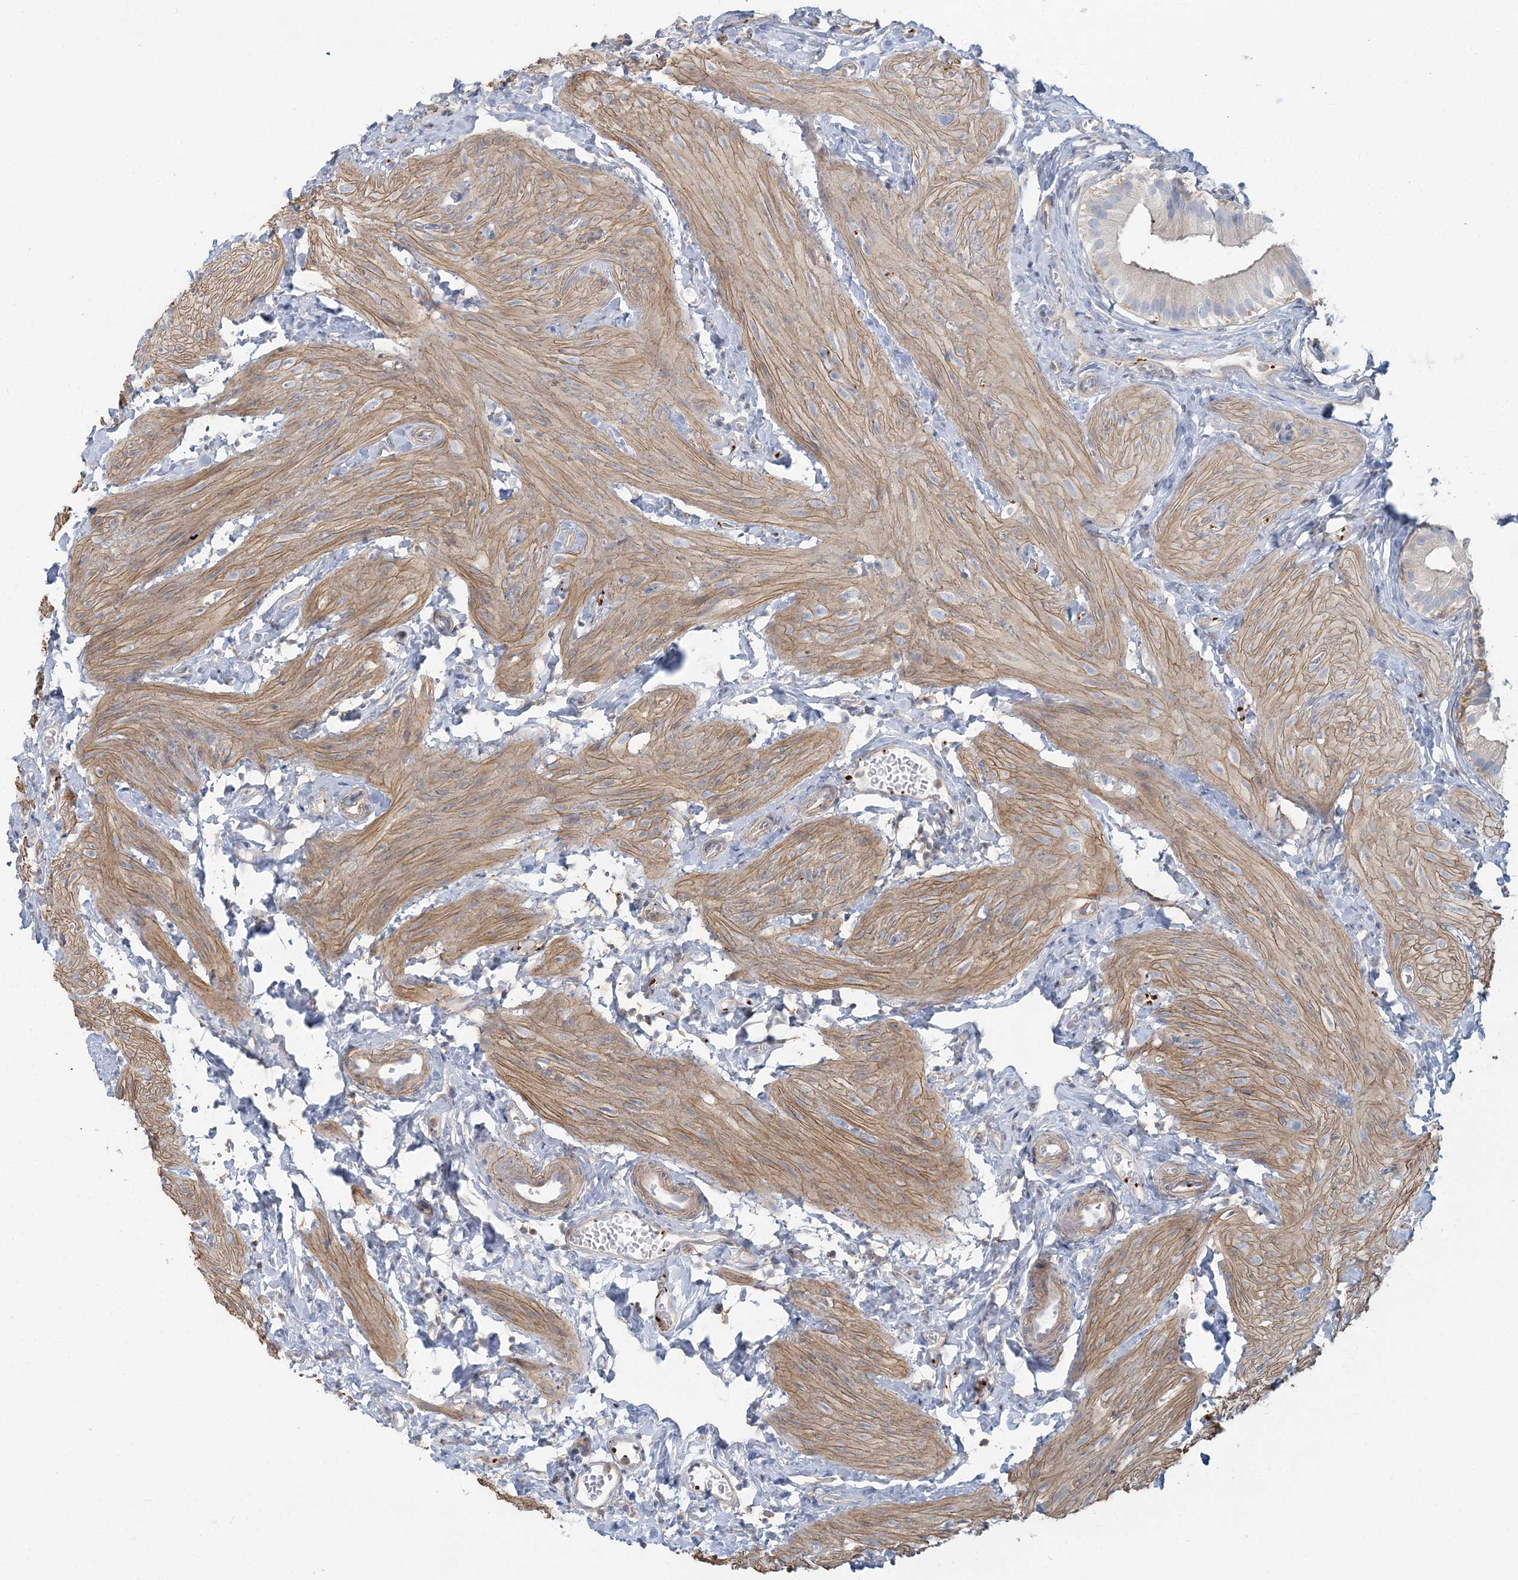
{"staining": {"intensity": "weak", "quantity": "<25%", "location": "cytoplasmic/membranous"}, "tissue": "gallbladder", "cell_type": "Glandular cells", "image_type": "normal", "snomed": [{"axis": "morphology", "description": "Normal tissue, NOS"}, {"axis": "topography", "description": "Gallbladder"}], "caption": "Immunohistochemistry (IHC) of benign gallbladder exhibits no positivity in glandular cells.", "gene": "CUEDC2", "patient": {"sex": "female", "age": 47}}